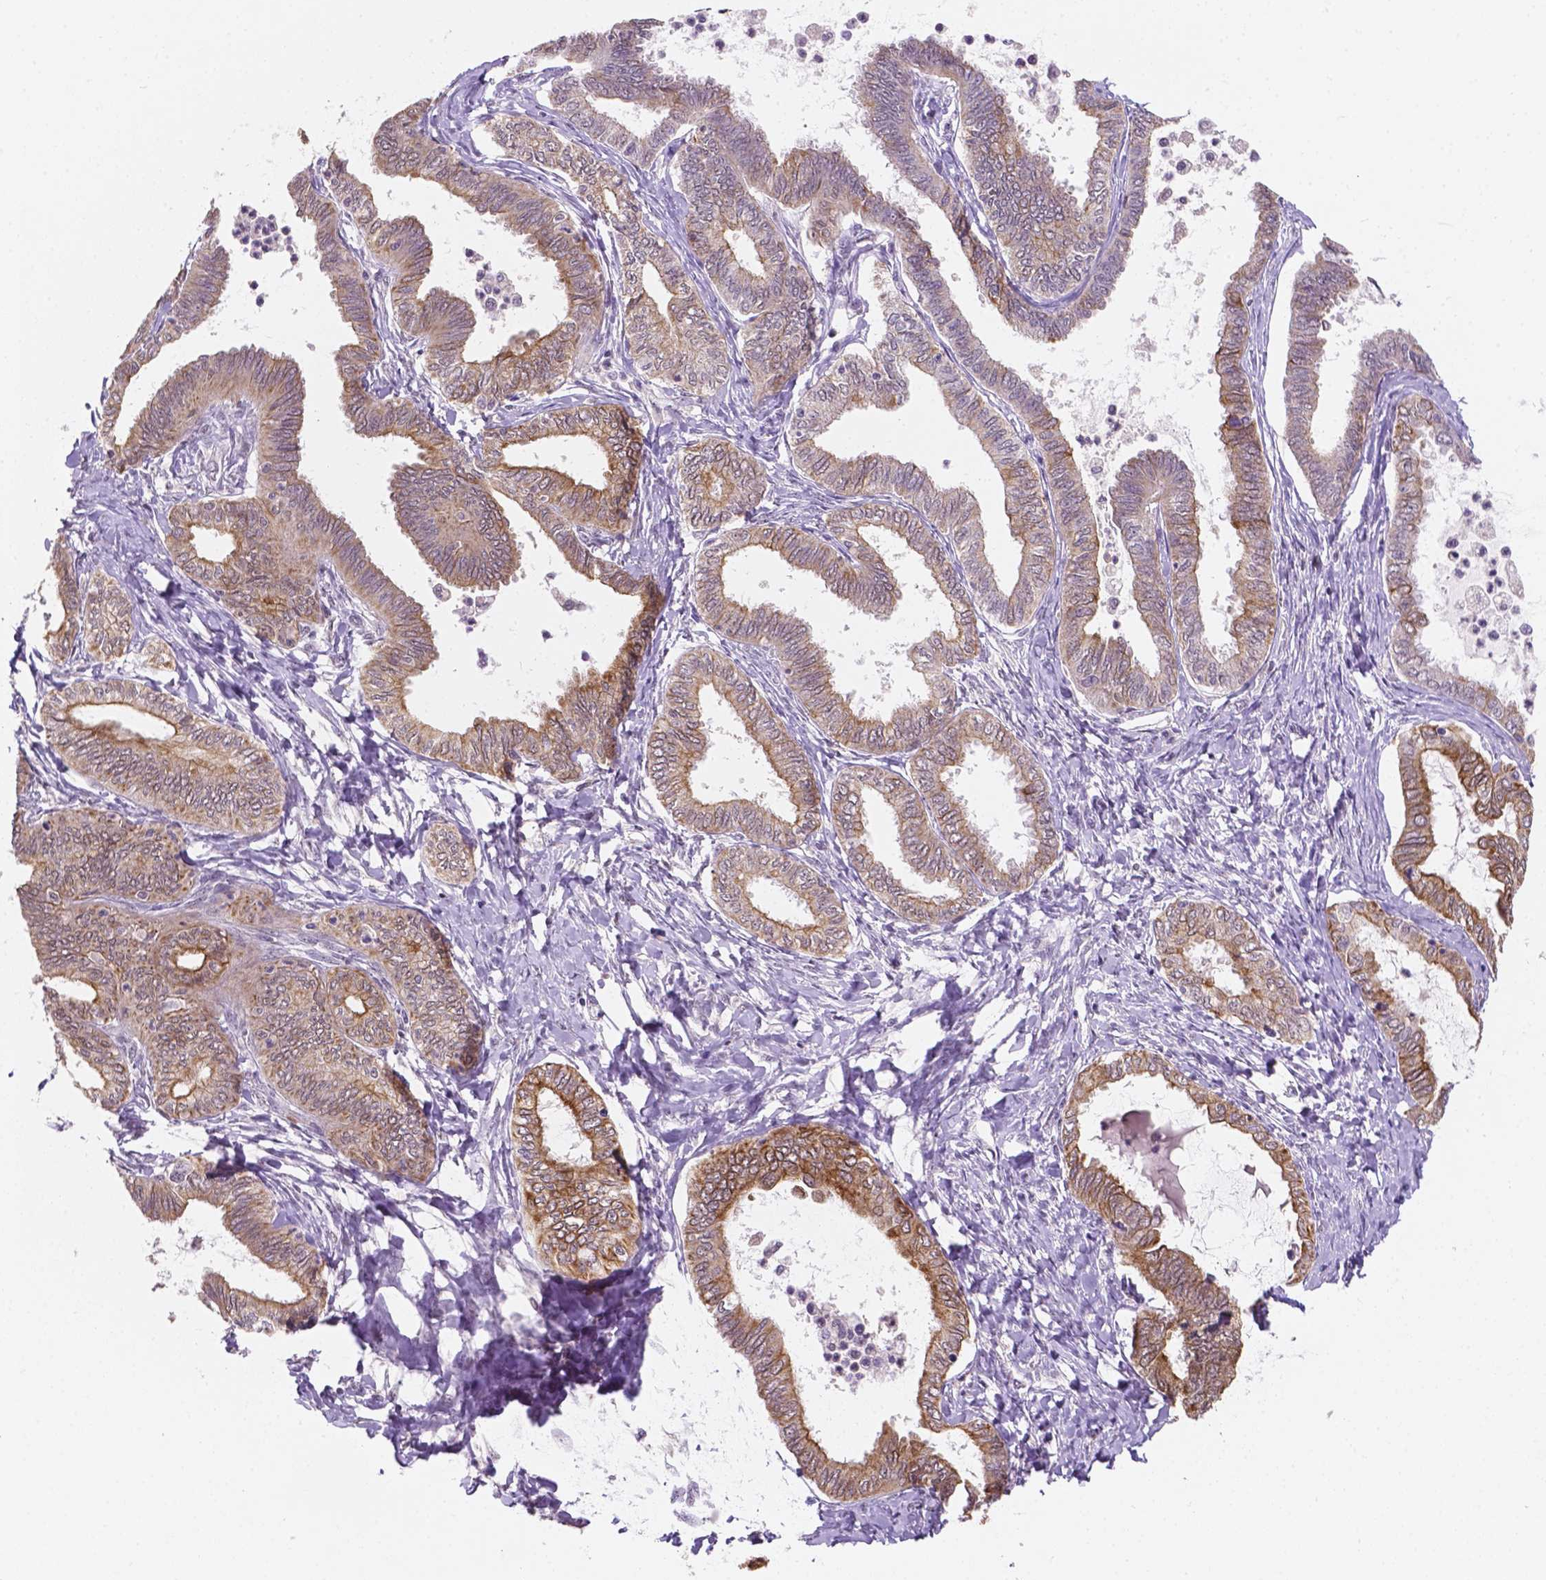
{"staining": {"intensity": "moderate", "quantity": ">75%", "location": "cytoplasmic/membranous"}, "tissue": "ovarian cancer", "cell_type": "Tumor cells", "image_type": "cancer", "snomed": [{"axis": "morphology", "description": "Carcinoma, endometroid"}, {"axis": "topography", "description": "Ovary"}], "caption": "Immunohistochemistry (IHC) staining of ovarian cancer, which reveals medium levels of moderate cytoplasmic/membranous expression in approximately >75% of tumor cells indicating moderate cytoplasmic/membranous protein staining. The staining was performed using DAB (brown) for protein detection and nuclei were counterstained in hematoxylin (blue).", "gene": "SHLD3", "patient": {"sex": "female", "age": 70}}